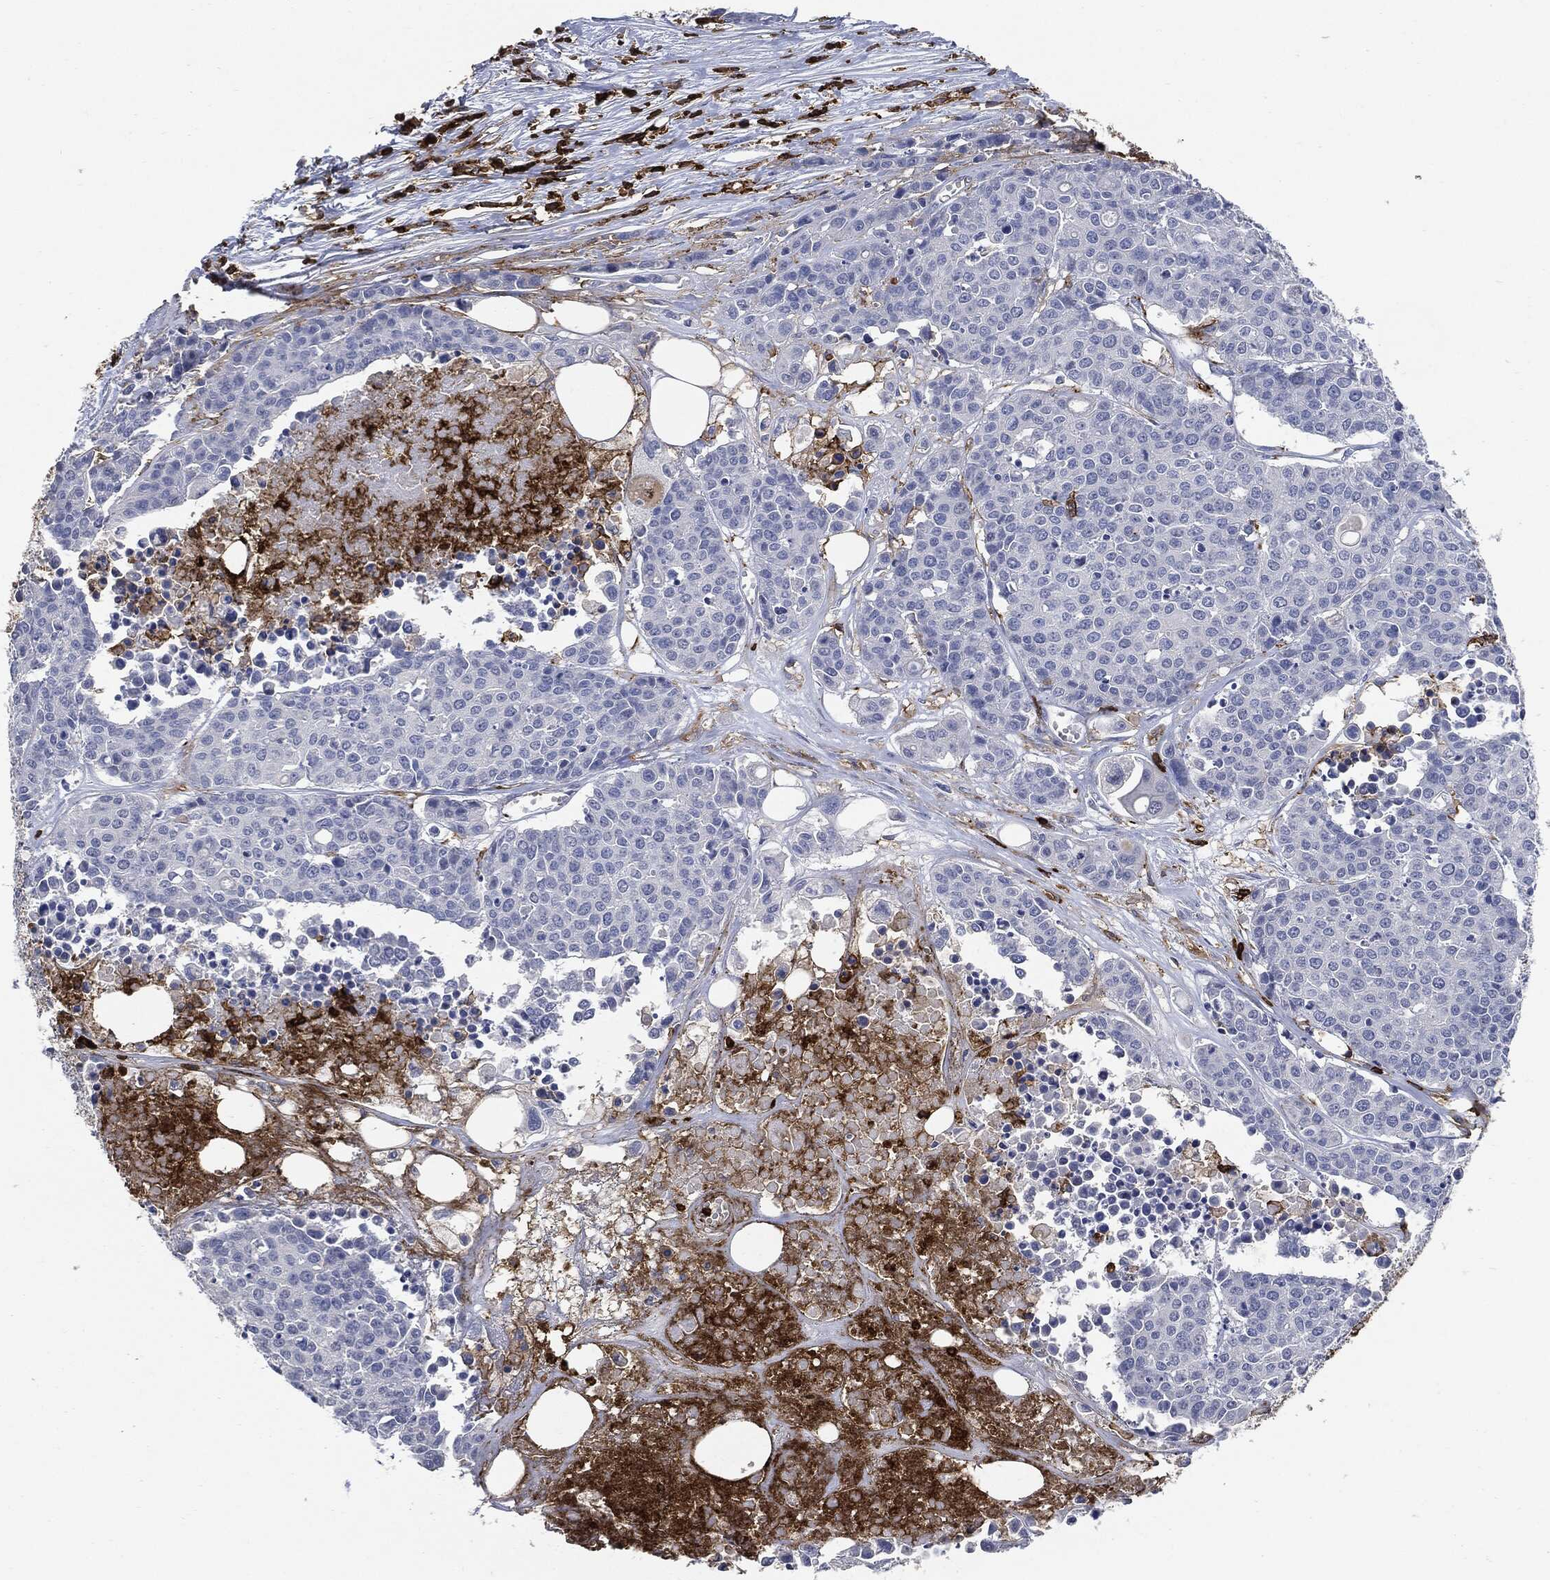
{"staining": {"intensity": "negative", "quantity": "none", "location": "none"}, "tissue": "carcinoid", "cell_type": "Tumor cells", "image_type": "cancer", "snomed": [{"axis": "morphology", "description": "Carcinoid, malignant, NOS"}, {"axis": "topography", "description": "Colon"}], "caption": "A micrograph of human carcinoid is negative for staining in tumor cells. (DAB immunohistochemistry (IHC) with hematoxylin counter stain).", "gene": "PTPRC", "patient": {"sex": "male", "age": 81}}